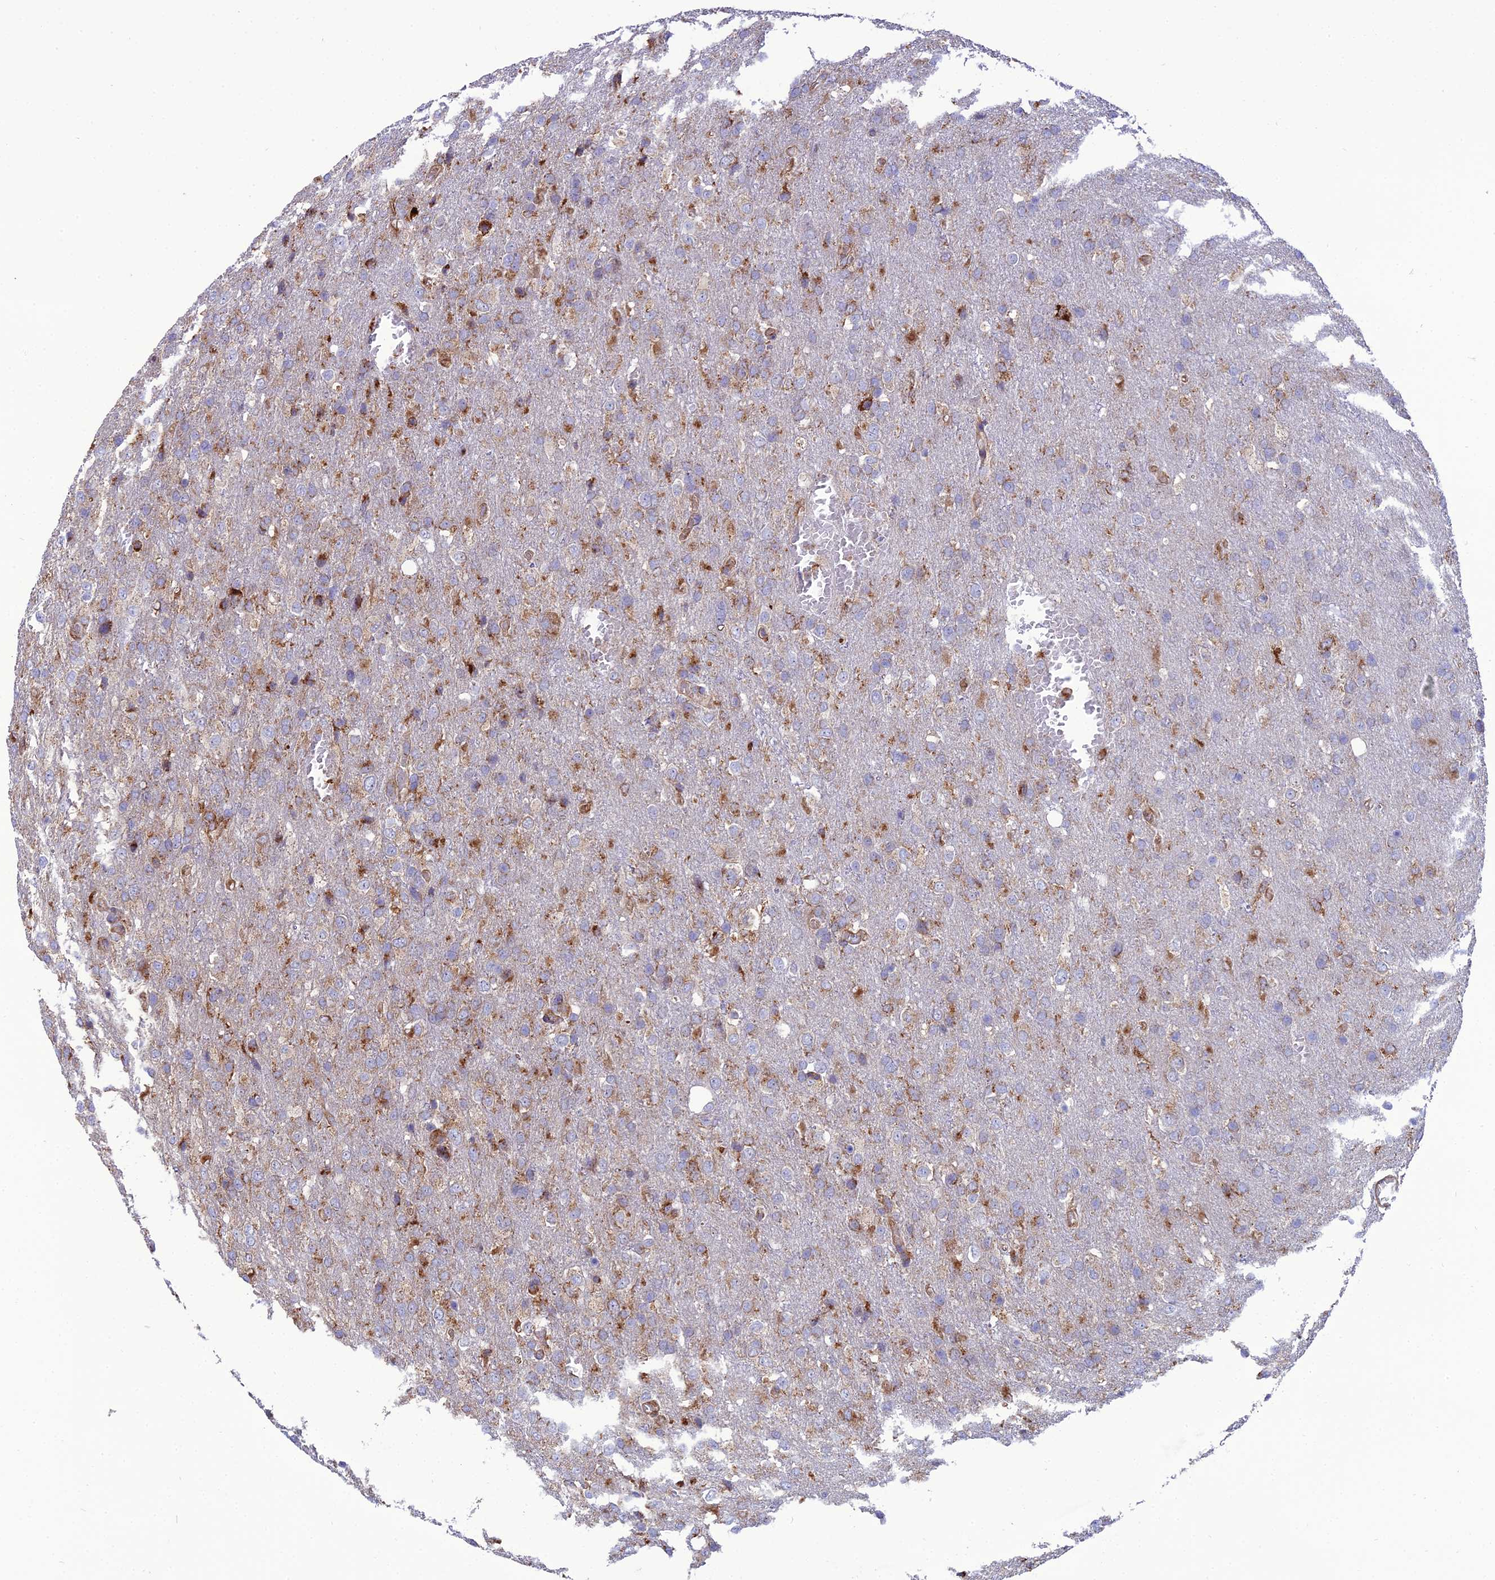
{"staining": {"intensity": "moderate", "quantity": "25%-75%", "location": "cytoplasmic/membranous"}, "tissue": "glioma", "cell_type": "Tumor cells", "image_type": "cancer", "snomed": [{"axis": "morphology", "description": "Glioma, malignant, High grade"}, {"axis": "topography", "description": "Brain"}], "caption": "IHC photomicrograph of human malignant glioma (high-grade) stained for a protein (brown), which shows medium levels of moderate cytoplasmic/membranous staining in approximately 25%-75% of tumor cells.", "gene": "LNPEP", "patient": {"sex": "female", "age": 74}}